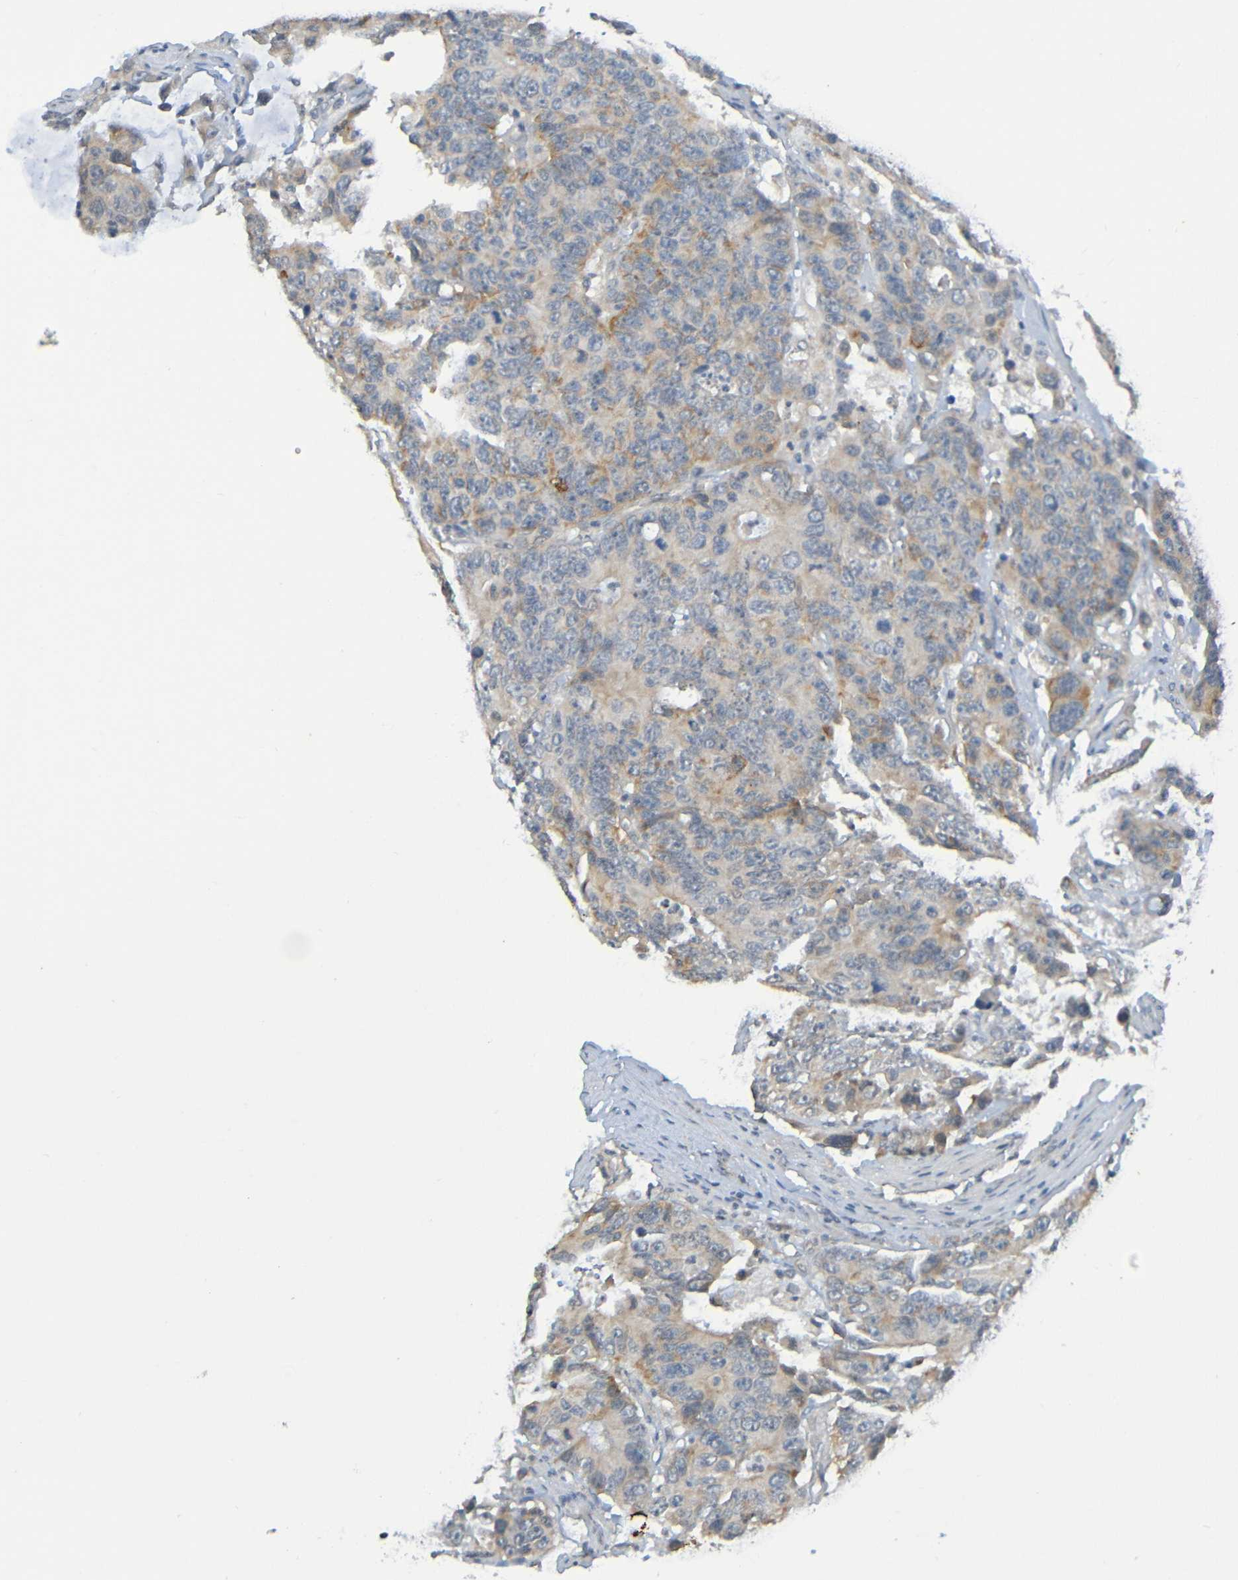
{"staining": {"intensity": "weak", "quantity": "25%-75%", "location": "cytoplasmic/membranous"}, "tissue": "colorectal cancer", "cell_type": "Tumor cells", "image_type": "cancer", "snomed": [{"axis": "morphology", "description": "Adenocarcinoma, NOS"}, {"axis": "topography", "description": "Colon"}], "caption": "A histopathology image showing weak cytoplasmic/membranous staining in approximately 25%-75% of tumor cells in colorectal adenocarcinoma, as visualized by brown immunohistochemical staining.", "gene": "C3AR1", "patient": {"sex": "female", "age": 86}}